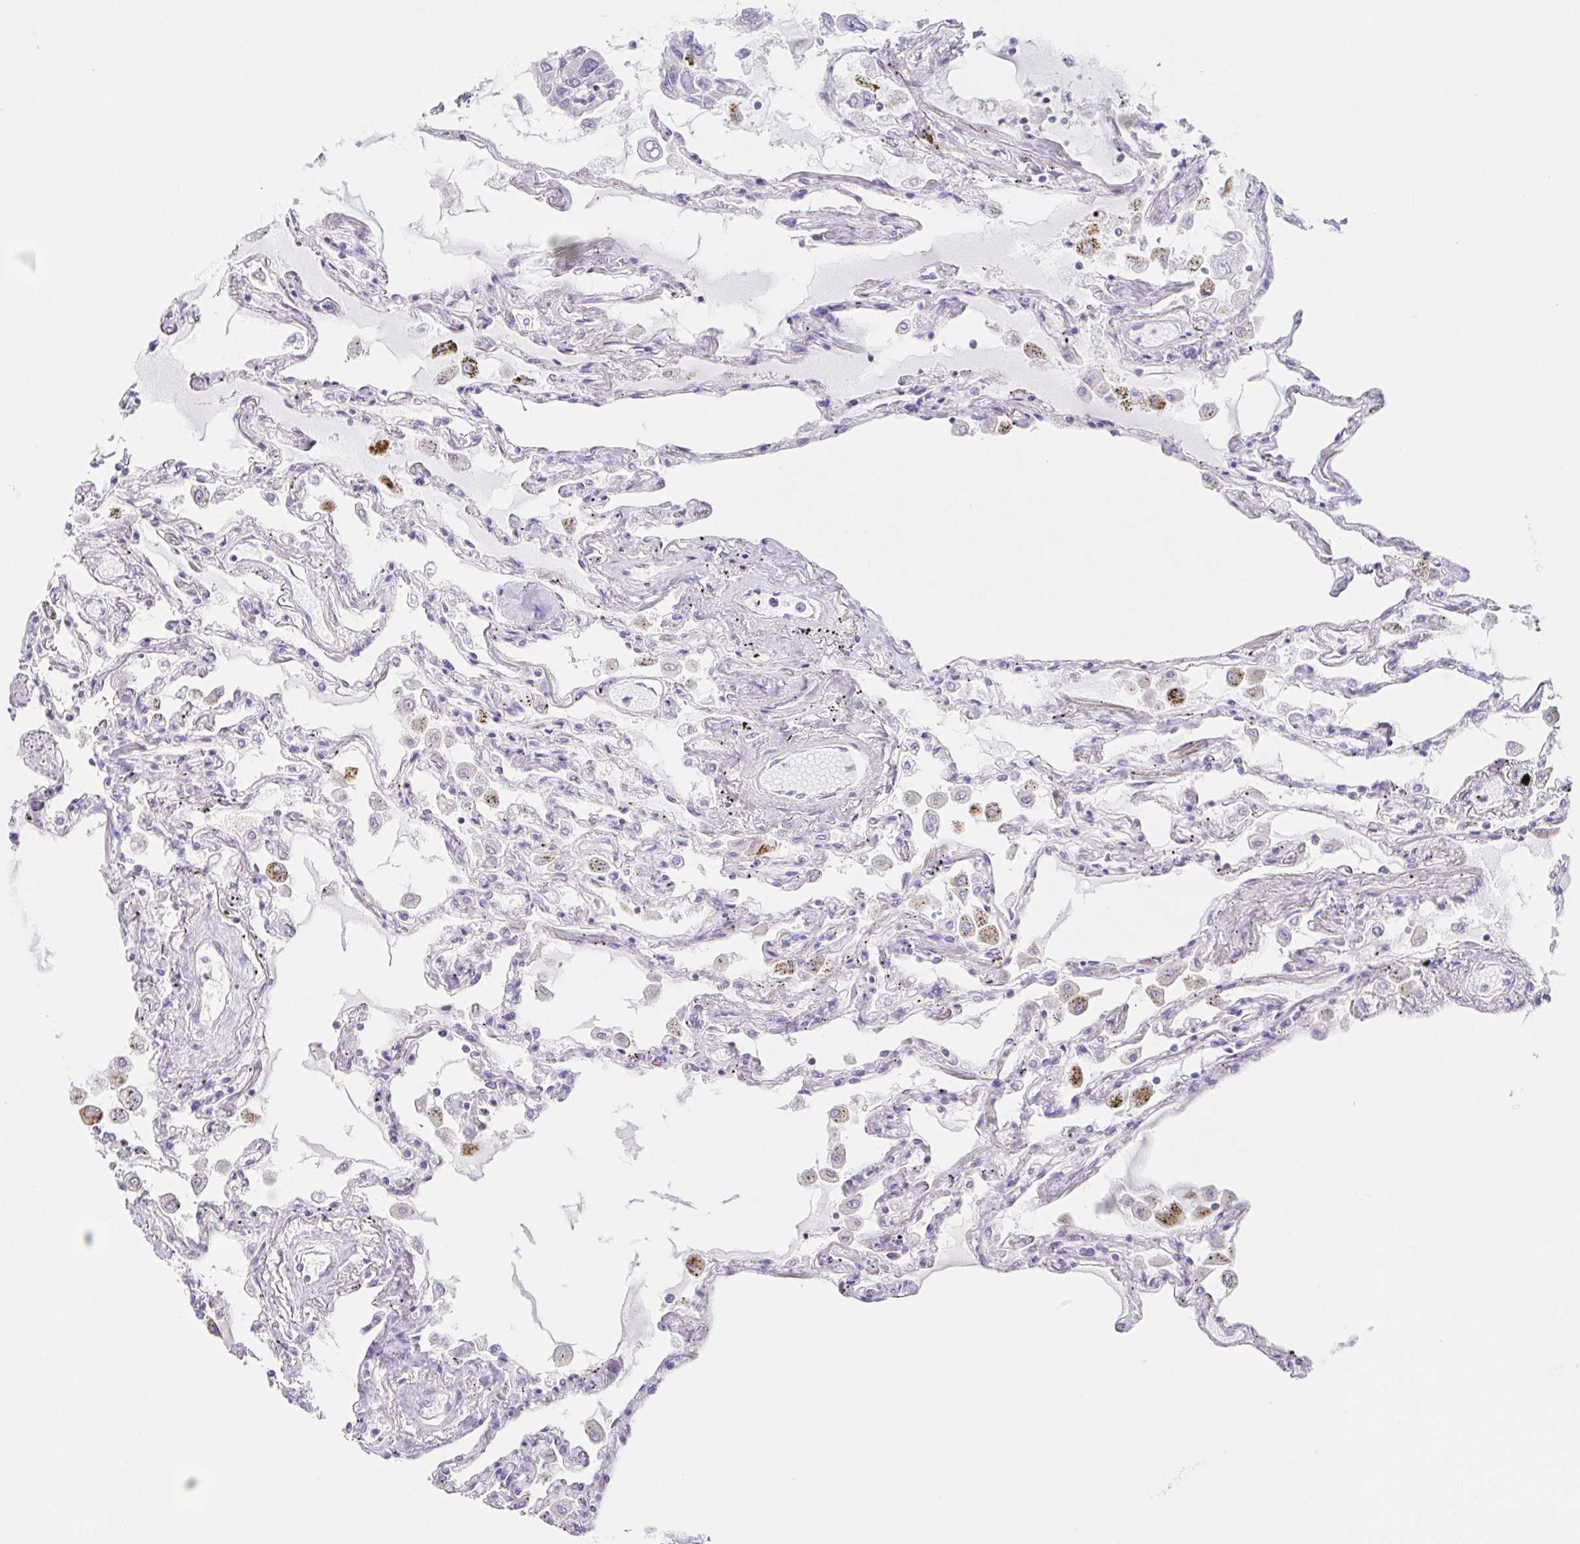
{"staining": {"intensity": "negative", "quantity": "none", "location": "none"}, "tissue": "lung", "cell_type": "Alveolar cells", "image_type": "normal", "snomed": [{"axis": "morphology", "description": "Normal tissue, NOS"}, {"axis": "morphology", "description": "Adenocarcinoma, NOS"}, {"axis": "topography", "description": "Cartilage tissue"}, {"axis": "topography", "description": "Lung"}], "caption": "This is a histopathology image of immunohistochemistry (IHC) staining of unremarkable lung, which shows no positivity in alveolar cells.", "gene": "HDGFL1", "patient": {"sex": "female", "age": 67}}